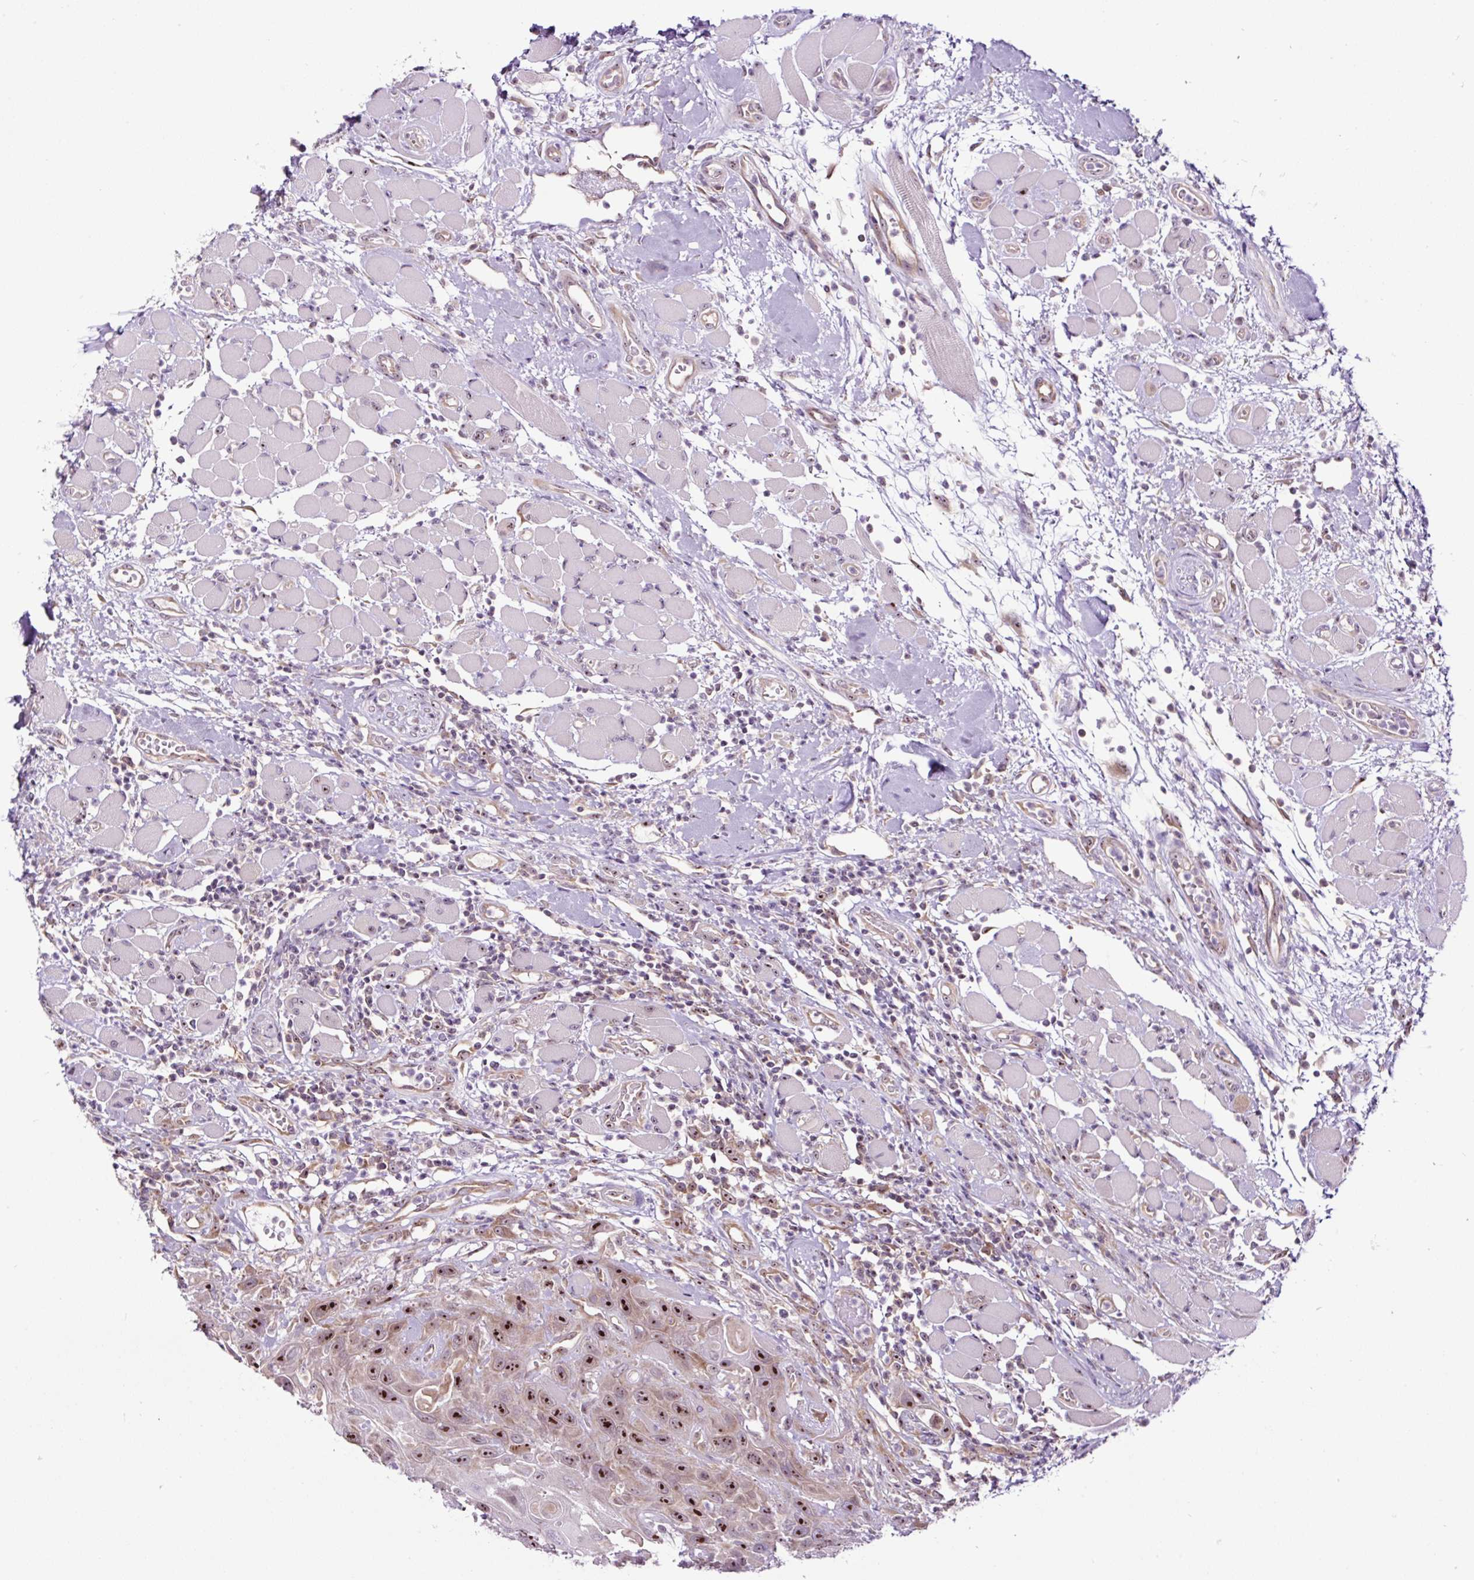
{"staining": {"intensity": "strong", "quantity": ">75%", "location": "nuclear"}, "tissue": "head and neck cancer", "cell_type": "Tumor cells", "image_type": "cancer", "snomed": [{"axis": "morphology", "description": "Squamous cell carcinoma, NOS"}, {"axis": "topography", "description": "Head-Neck"}], "caption": "Human head and neck squamous cell carcinoma stained with a protein marker reveals strong staining in tumor cells.", "gene": "NOM1", "patient": {"sex": "female", "age": 59}}